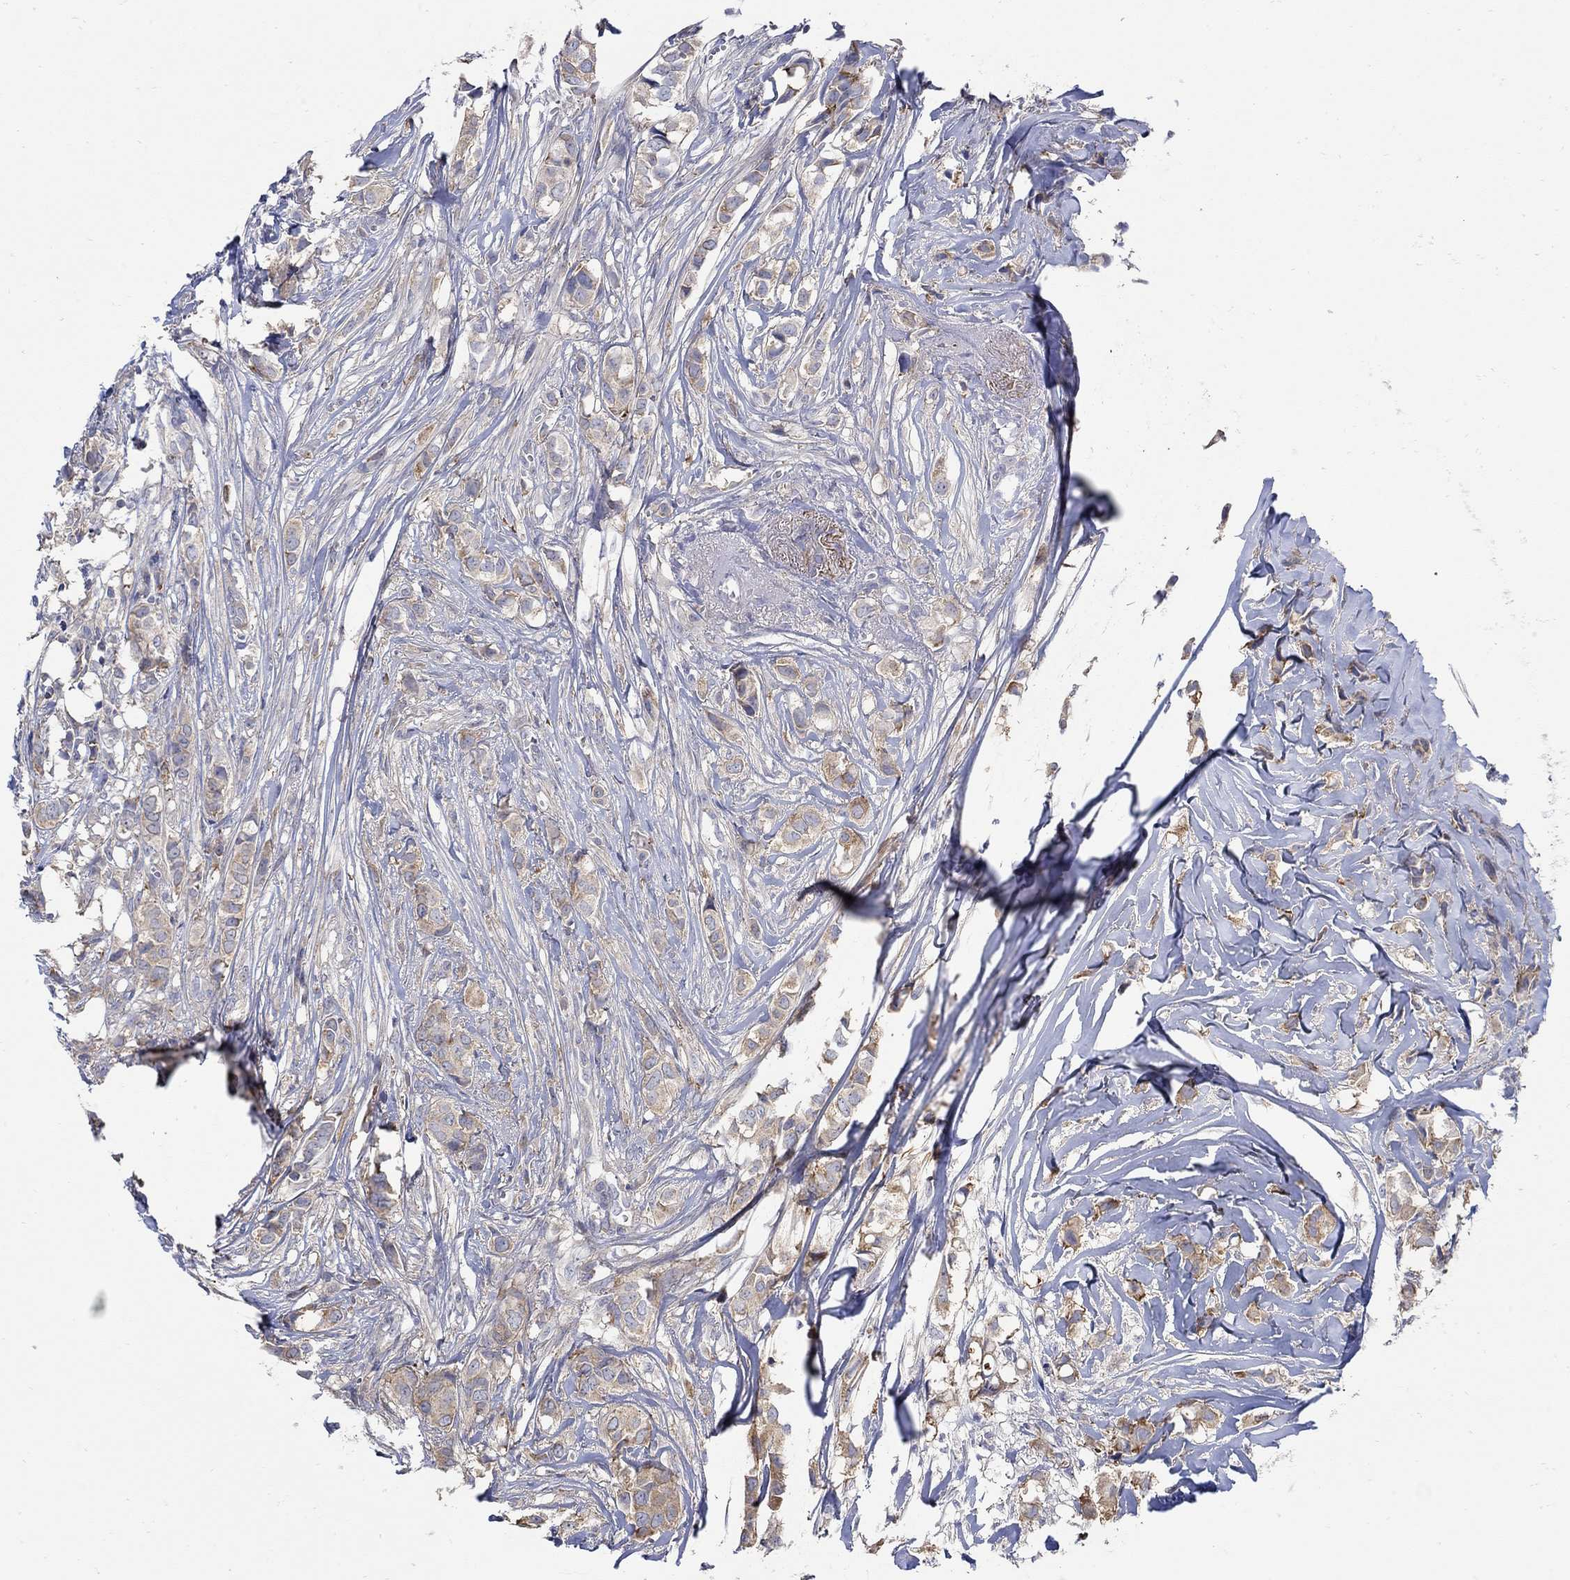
{"staining": {"intensity": "weak", "quantity": ">75%", "location": "cytoplasmic/membranous"}, "tissue": "breast cancer", "cell_type": "Tumor cells", "image_type": "cancer", "snomed": [{"axis": "morphology", "description": "Duct carcinoma"}, {"axis": "topography", "description": "Breast"}], "caption": "A high-resolution histopathology image shows IHC staining of intraductal carcinoma (breast), which displays weak cytoplasmic/membranous expression in about >75% of tumor cells. The staining is performed using DAB brown chromogen to label protein expression. The nuclei are counter-stained blue using hematoxylin.", "gene": "TEKT3", "patient": {"sex": "female", "age": 85}}